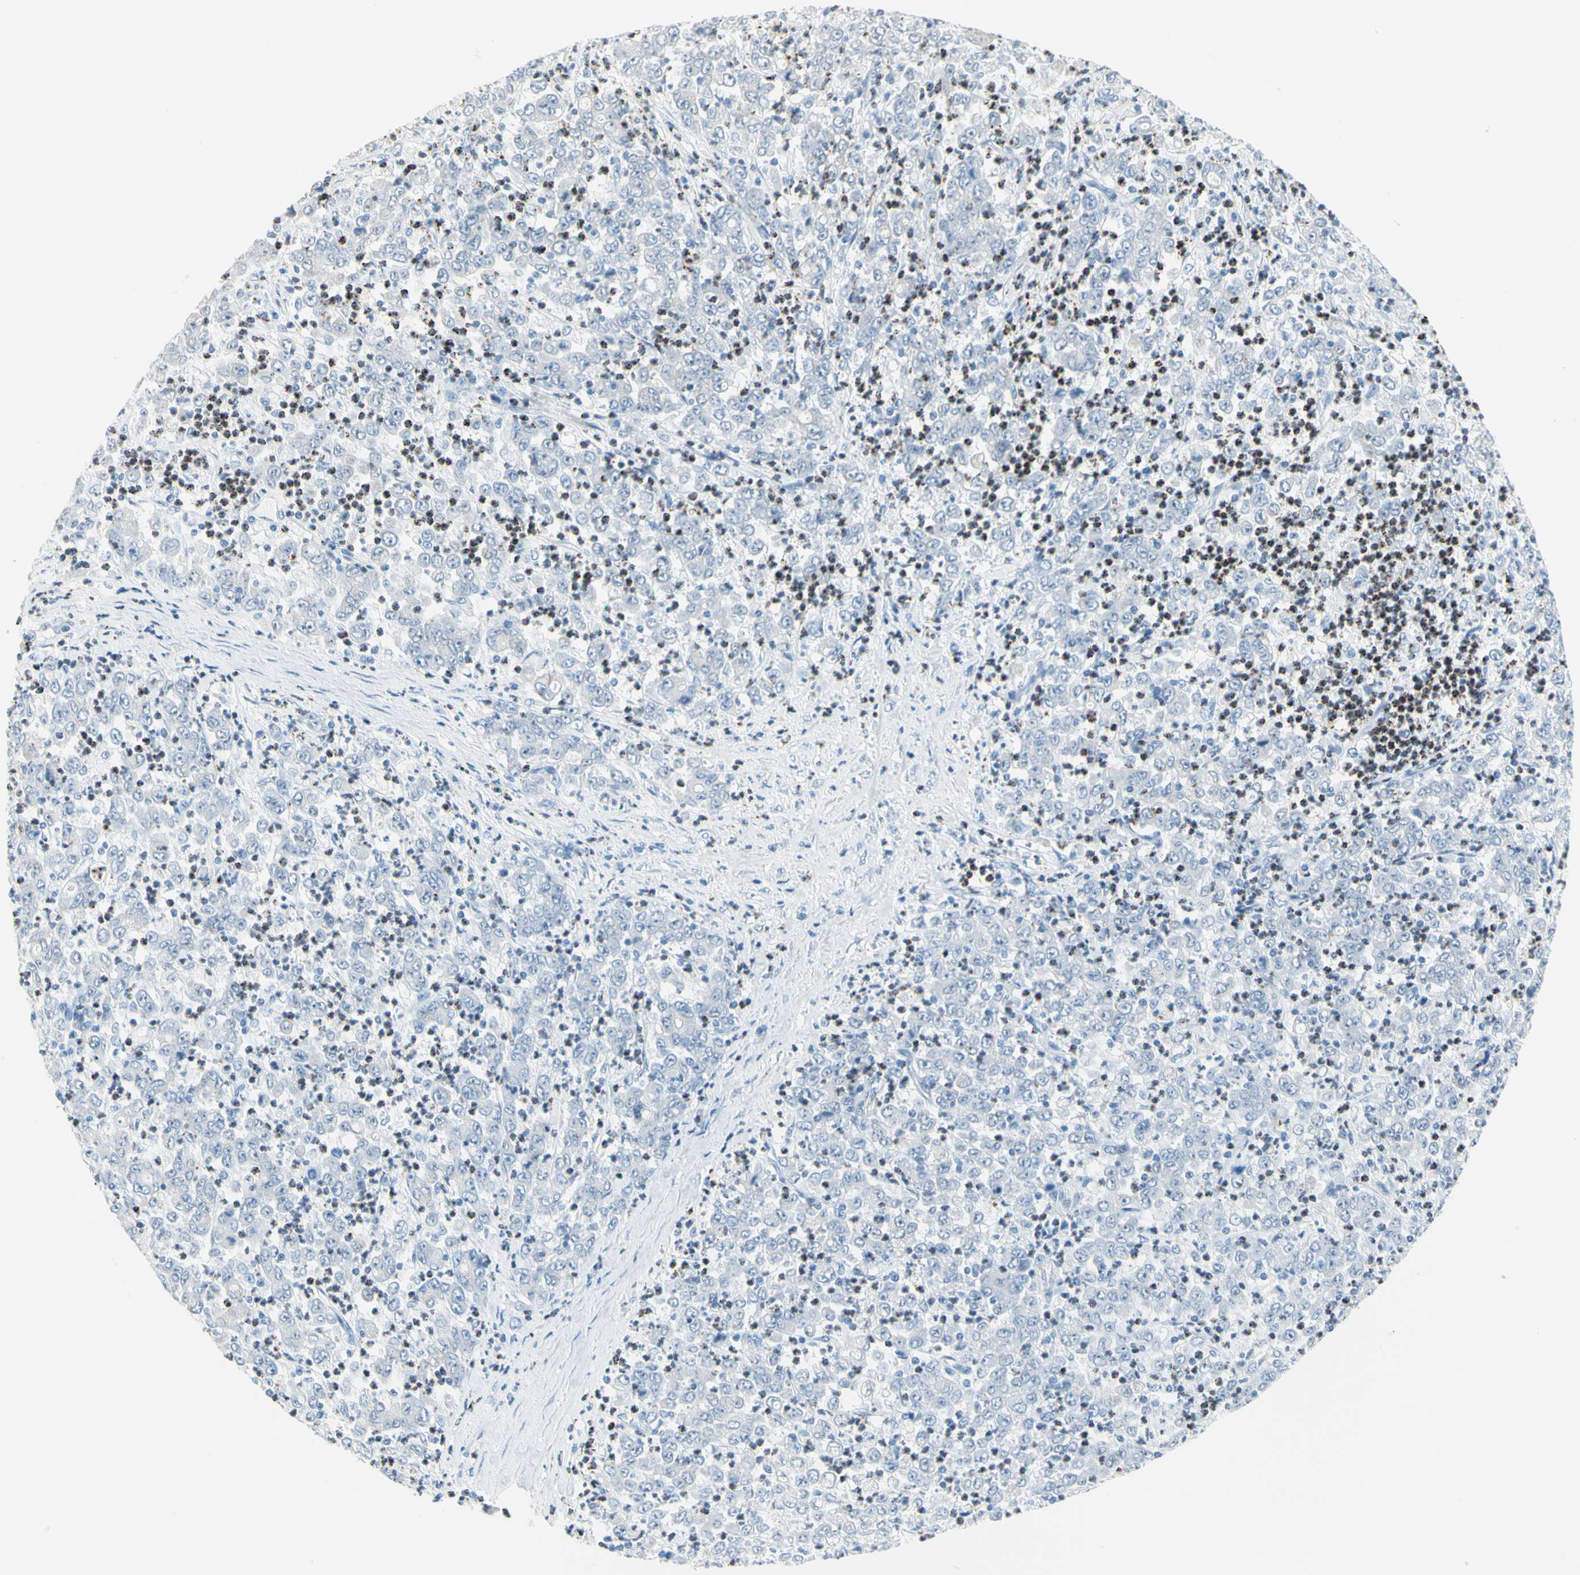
{"staining": {"intensity": "negative", "quantity": "none", "location": "none"}, "tissue": "stomach cancer", "cell_type": "Tumor cells", "image_type": "cancer", "snomed": [{"axis": "morphology", "description": "Adenocarcinoma, NOS"}, {"axis": "topography", "description": "Stomach, lower"}], "caption": "The image reveals no significant staining in tumor cells of stomach cancer (adenocarcinoma).", "gene": "CYSLTR1", "patient": {"sex": "female", "age": 71}}